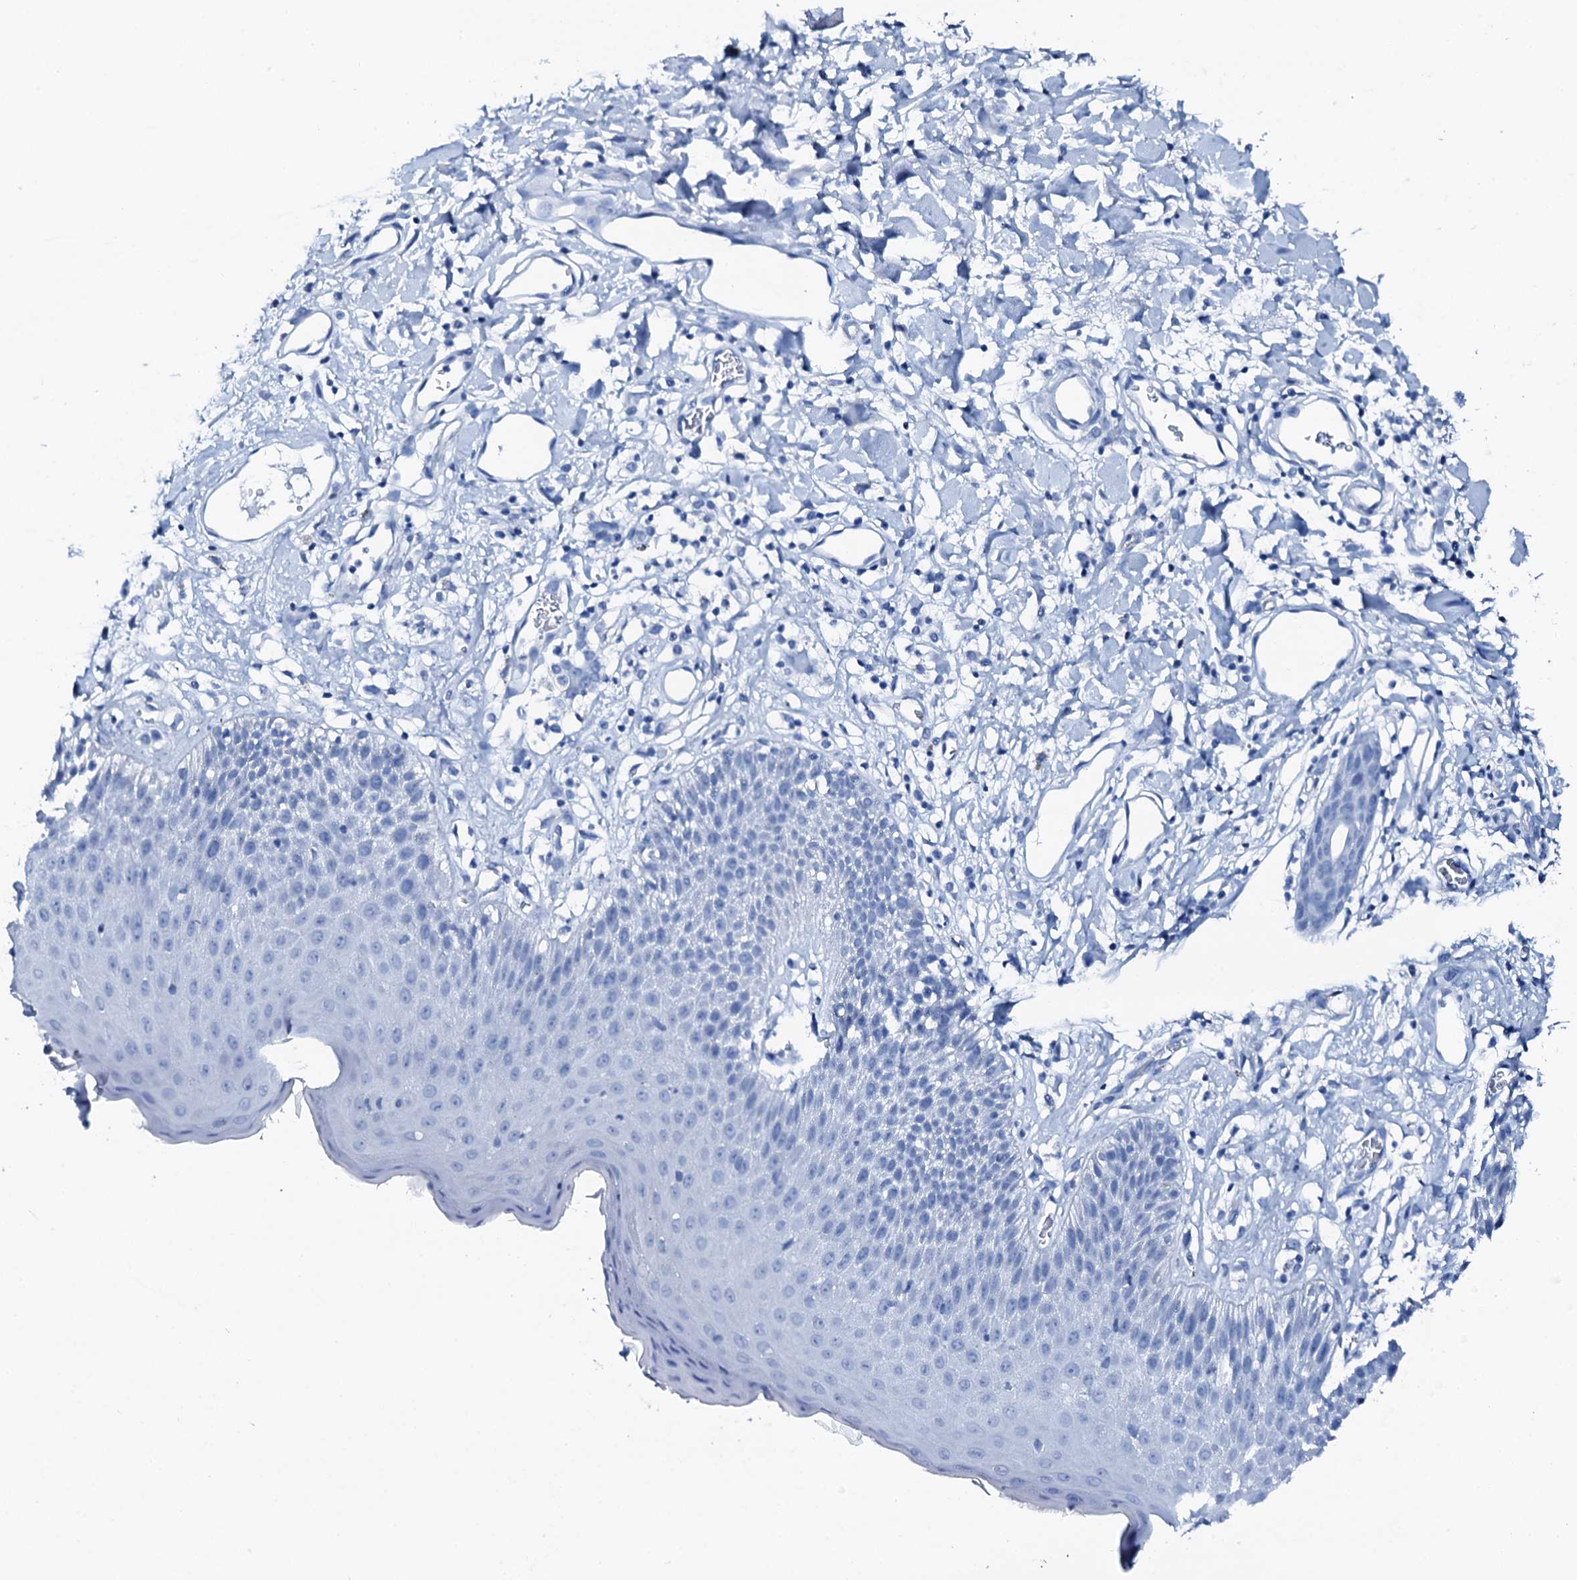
{"staining": {"intensity": "weak", "quantity": "<25%", "location": "cytoplasmic/membranous"}, "tissue": "skin", "cell_type": "Epidermal cells", "image_type": "normal", "snomed": [{"axis": "morphology", "description": "Normal tissue, NOS"}, {"axis": "topography", "description": "Vulva"}], "caption": "This is an immunohistochemistry photomicrograph of unremarkable human skin. There is no expression in epidermal cells.", "gene": "PTH", "patient": {"sex": "female", "age": 68}}